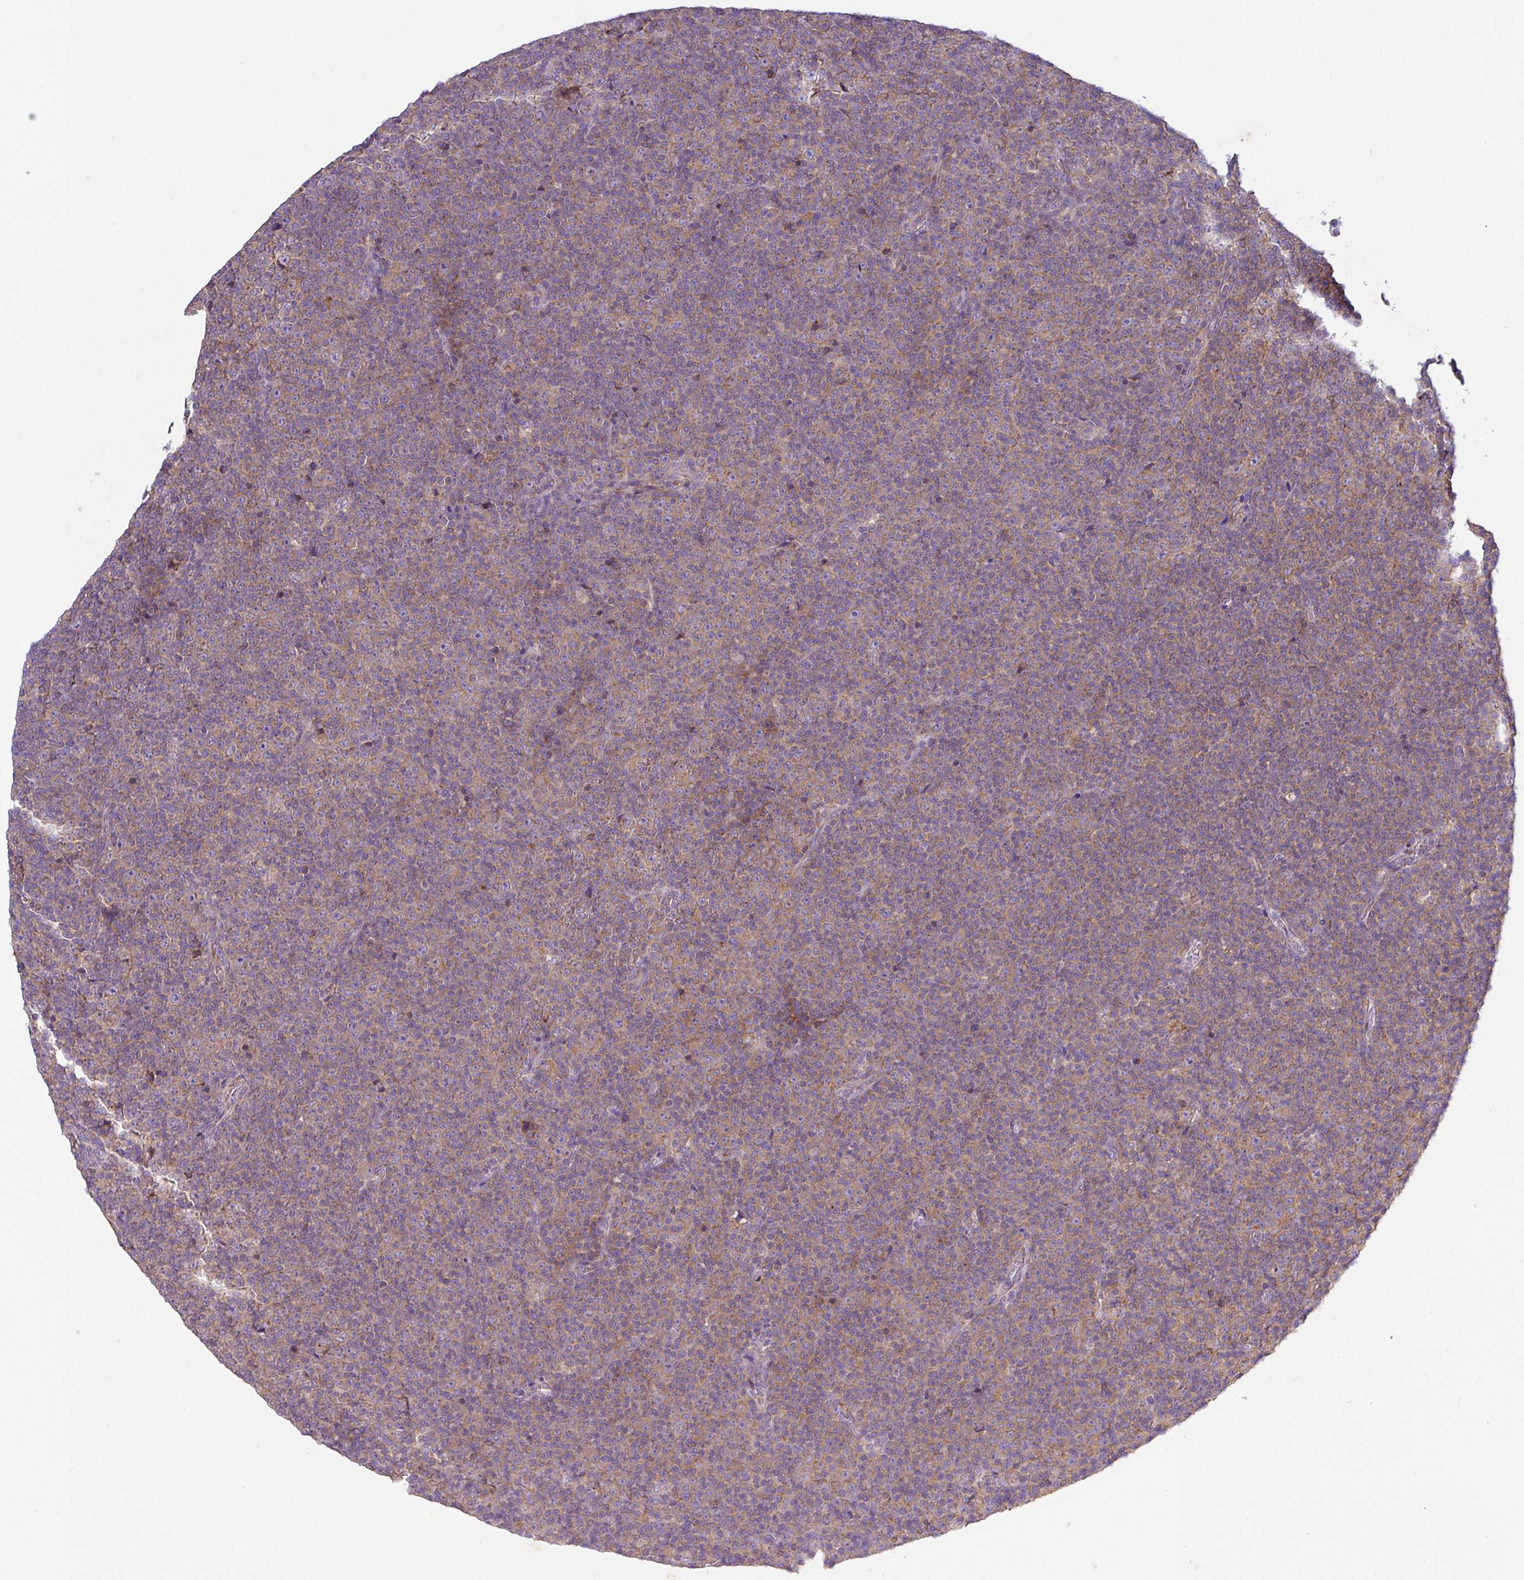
{"staining": {"intensity": "weak", "quantity": ">75%", "location": "cytoplasmic/membranous"}, "tissue": "lymphoma", "cell_type": "Tumor cells", "image_type": "cancer", "snomed": [{"axis": "morphology", "description": "Malignant lymphoma, non-Hodgkin's type, Low grade"}, {"axis": "topography", "description": "Lymph node"}], "caption": "Low-grade malignant lymphoma, non-Hodgkin's type stained with a brown dye shows weak cytoplasmic/membranous positive staining in approximately >75% of tumor cells.", "gene": "VTI1A", "patient": {"sex": "female", "age": 67}}